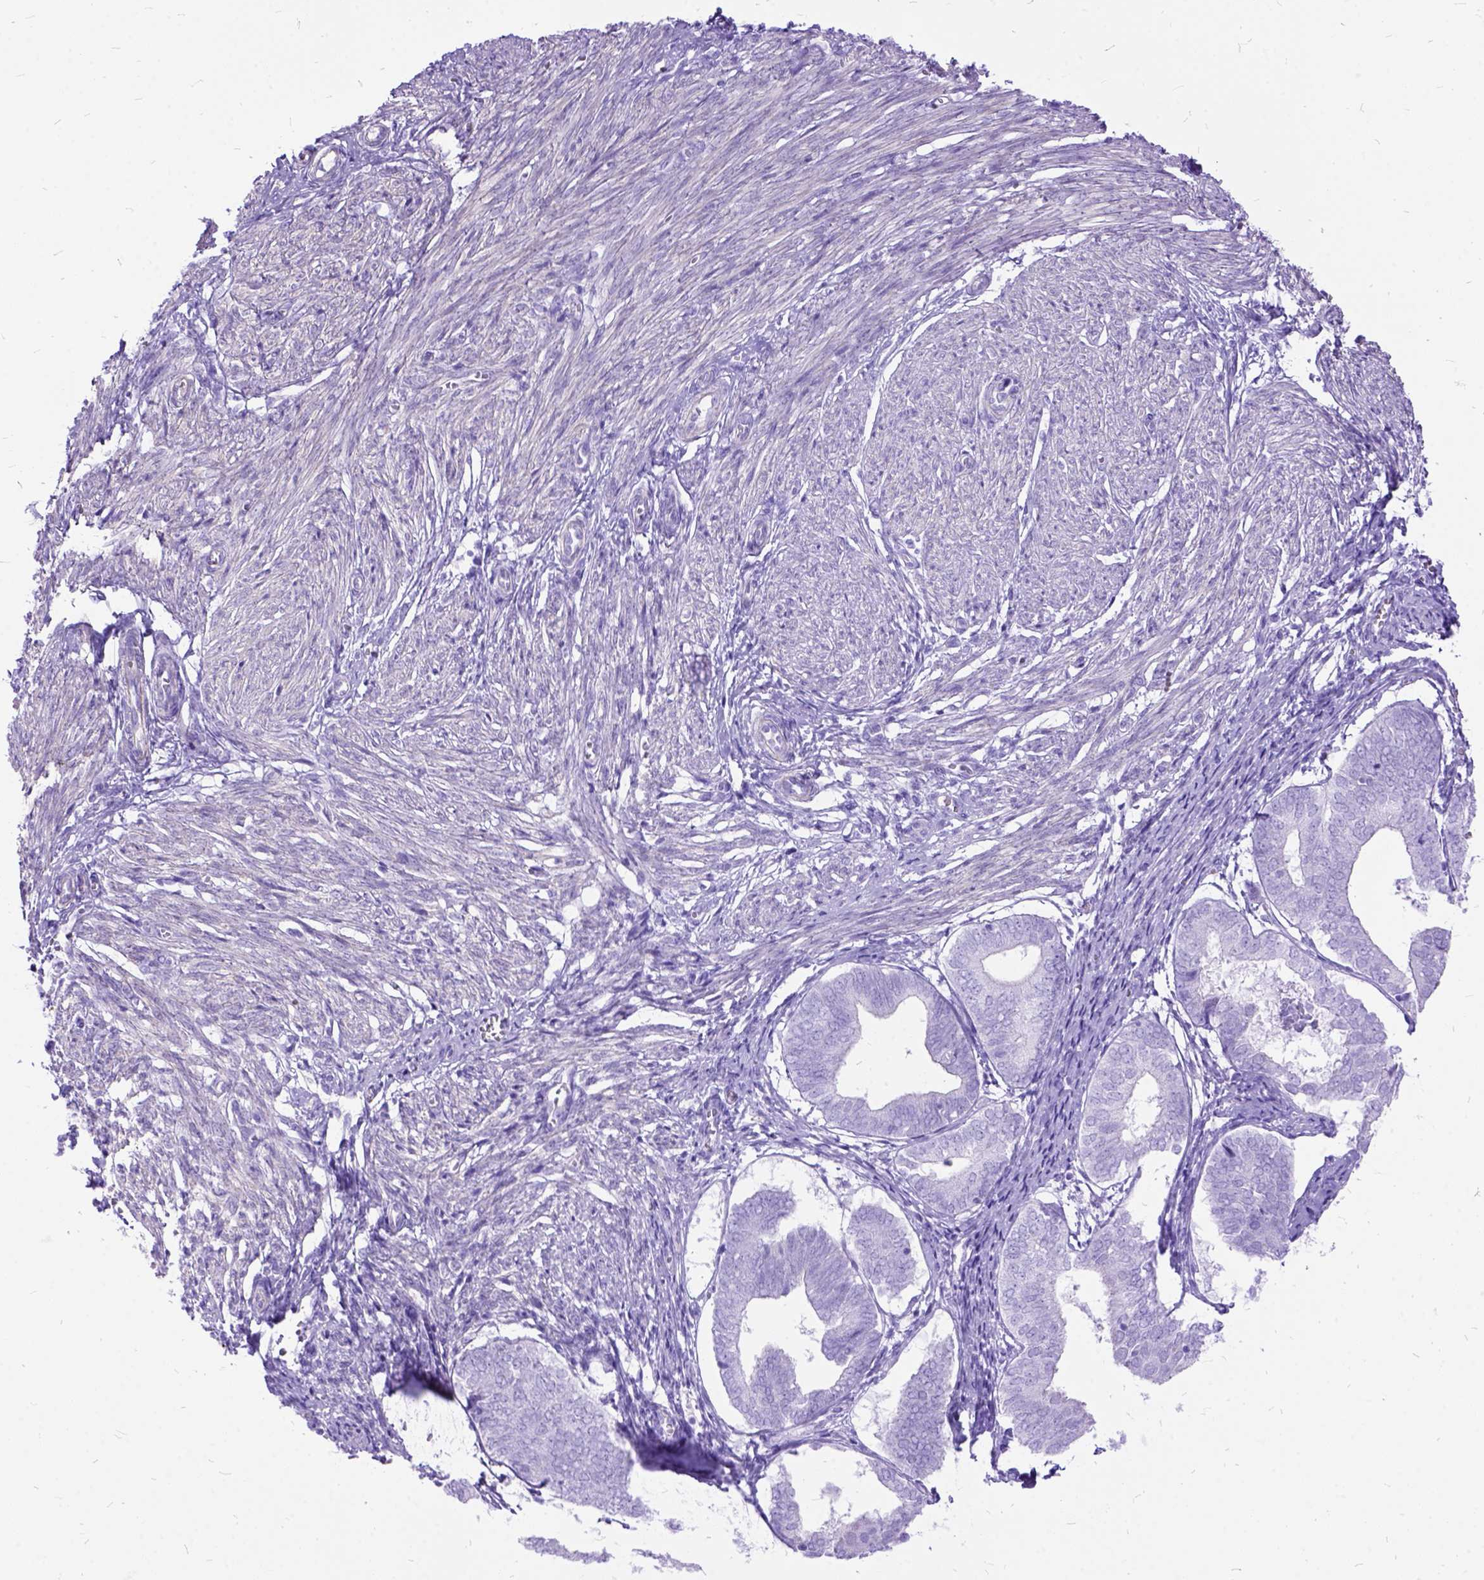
{"staining": {"intensity": "negative", "quantity": "none", "location": "none"}, "tissue": "endometrium", "cell_type": "Cells in endometrial stroma", "image_type": "normal", "snomed": [{"axis": "morphology", "description": "Normal tissue, NOS"}, {"axis": "topography", "description": "Endometrium"}], "caption": "The histopathology image shows no staining of cells in endometrial stroma in normal endometrium.", "gene": "ARL9", "patient": {"sex": "female", "age": 50}}